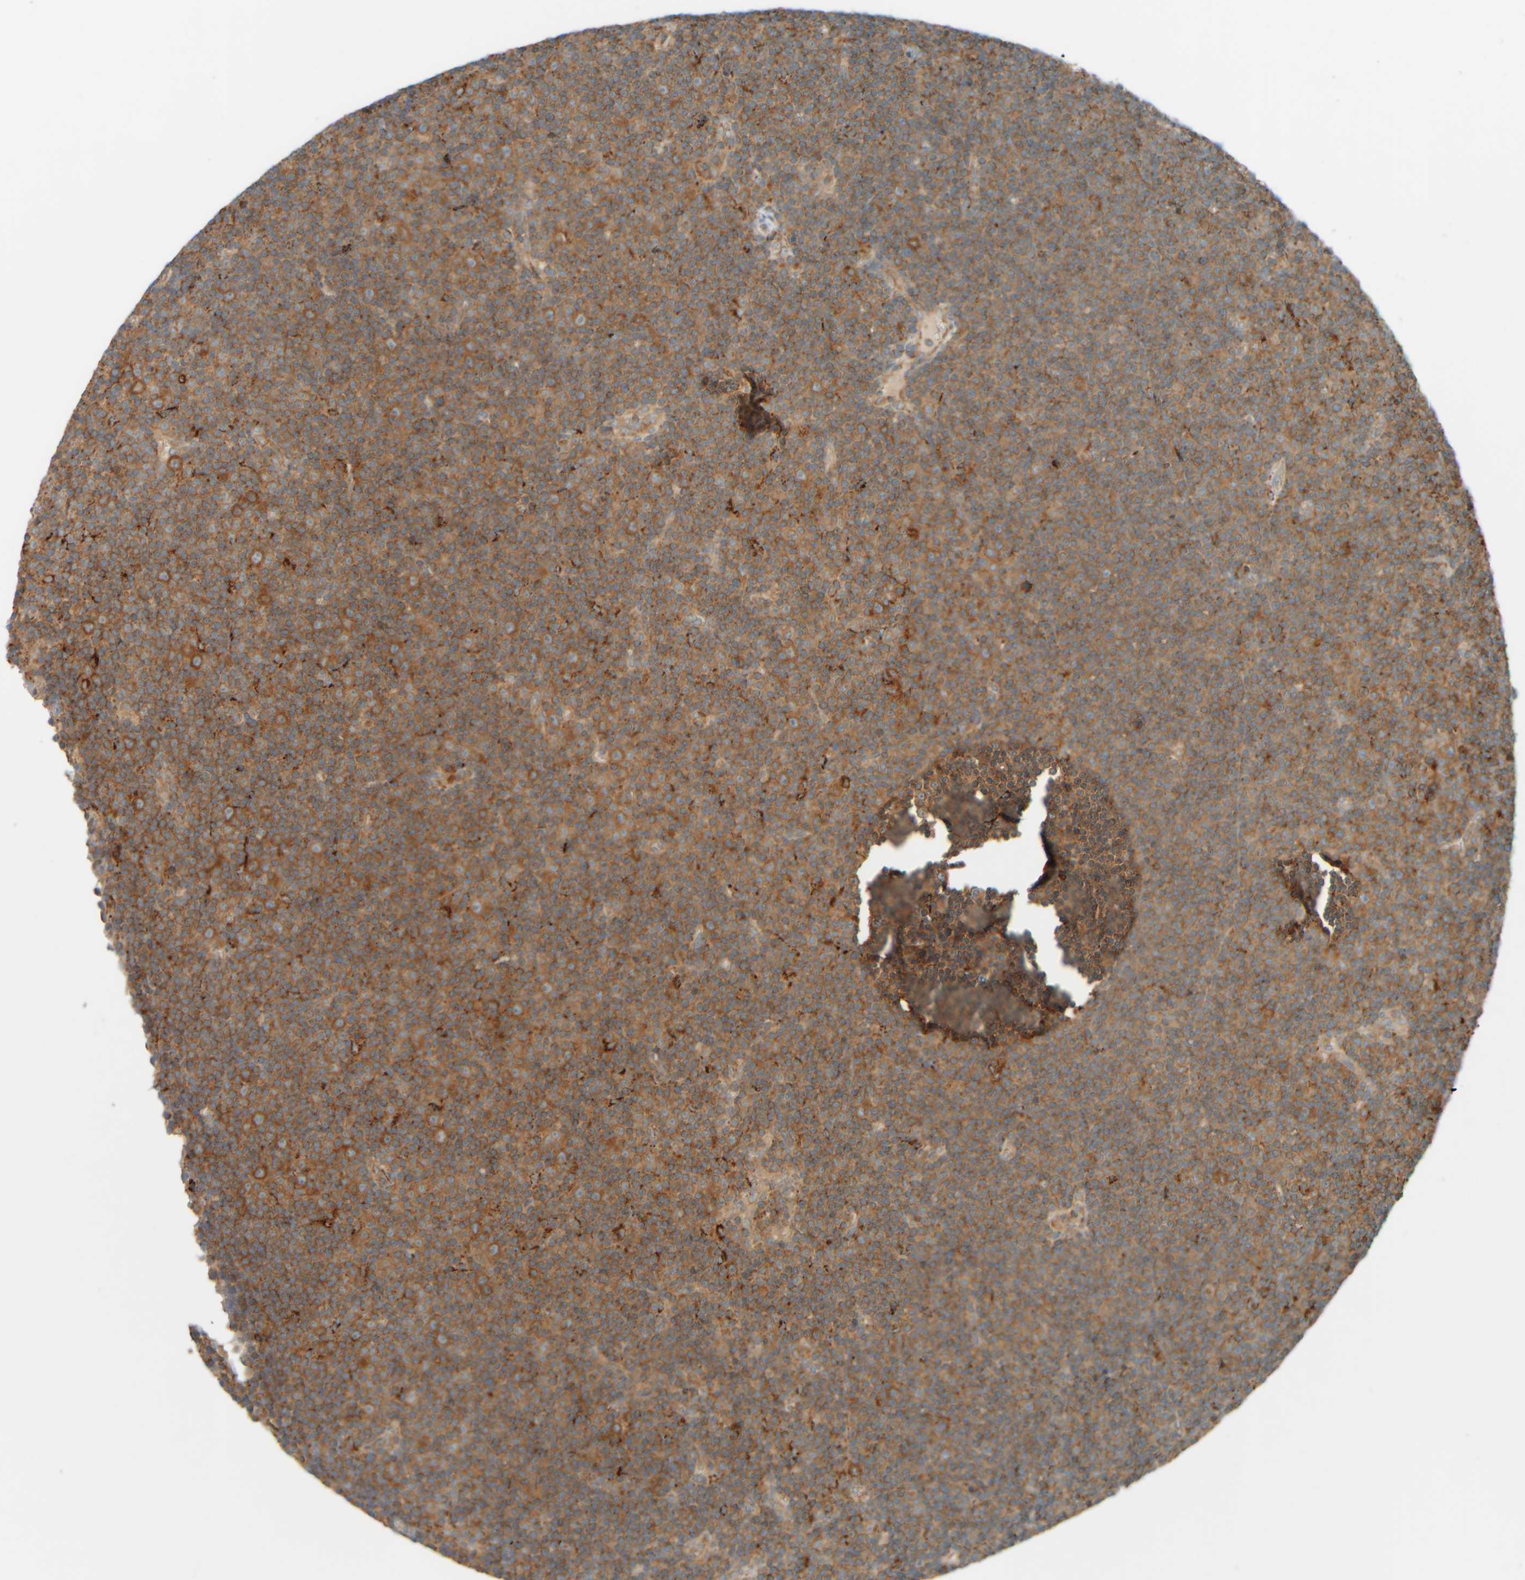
{"staining": {"intensity": "moderate", "quantity": ">75%", "location": "cytoplasmic/membranous"}, "tissue": "lymphoma", "cell_type": "Tumor cells", "image_type": "cancer", "snomed": [{"axis": "morphology", "description": "Malignant lymphoma, non-Hodgkin's type, Low grade"}, {"axis": "topography", "description": "Lymph node"}], "caption": "Low-grade malignant lymphoma, non-Hodgkin's type tissue displays moderate cytoplasmic/membranous positivity in about >75% of tumor cells, visualized by immunohistochemistry.", "gene": "SPAG5", "patient": {"sex": "female", "age": 67}}